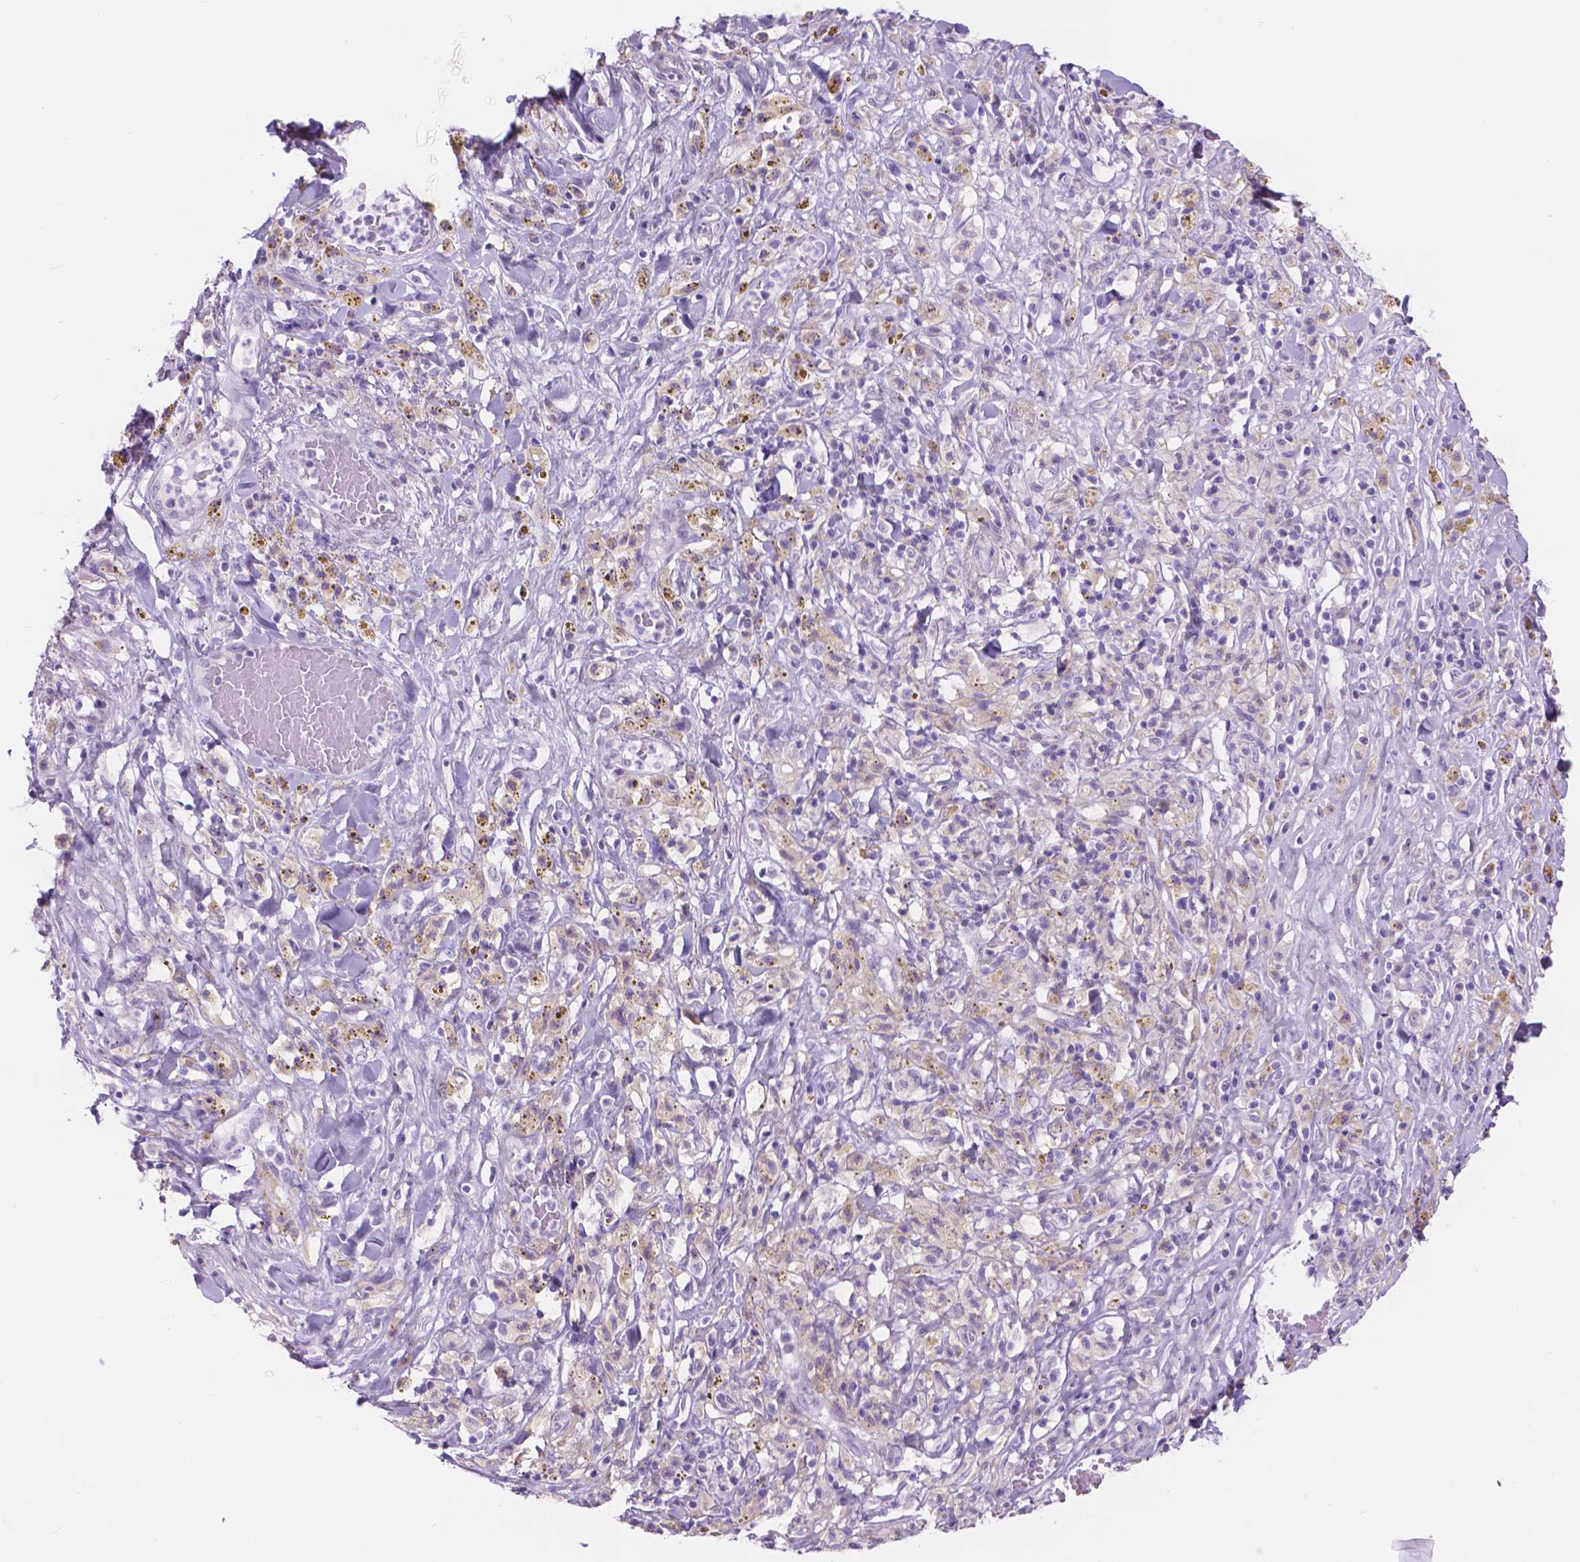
{"staining": {"intensity": "negative", "quantity": "none", "location": "none"}, "tissue": "melanoma", "cell_type": "Tumor cells", "image_type": "cancer", "snomed": [{"axis": "morphology", "description": "Malignant melanoma, NOS"}, {"axis": "topography", "description": "Skin"}], "caption": "Immunohistochemistry (IHC) photomicrograph of neoplastic tissue: malignant melanoma stained with DAB (3,3'-diaminobenzidine) exhibits no significant protein expression in tumor cells.", "gene": "DCC", "patient": {"sex": "female", "age": 91}}